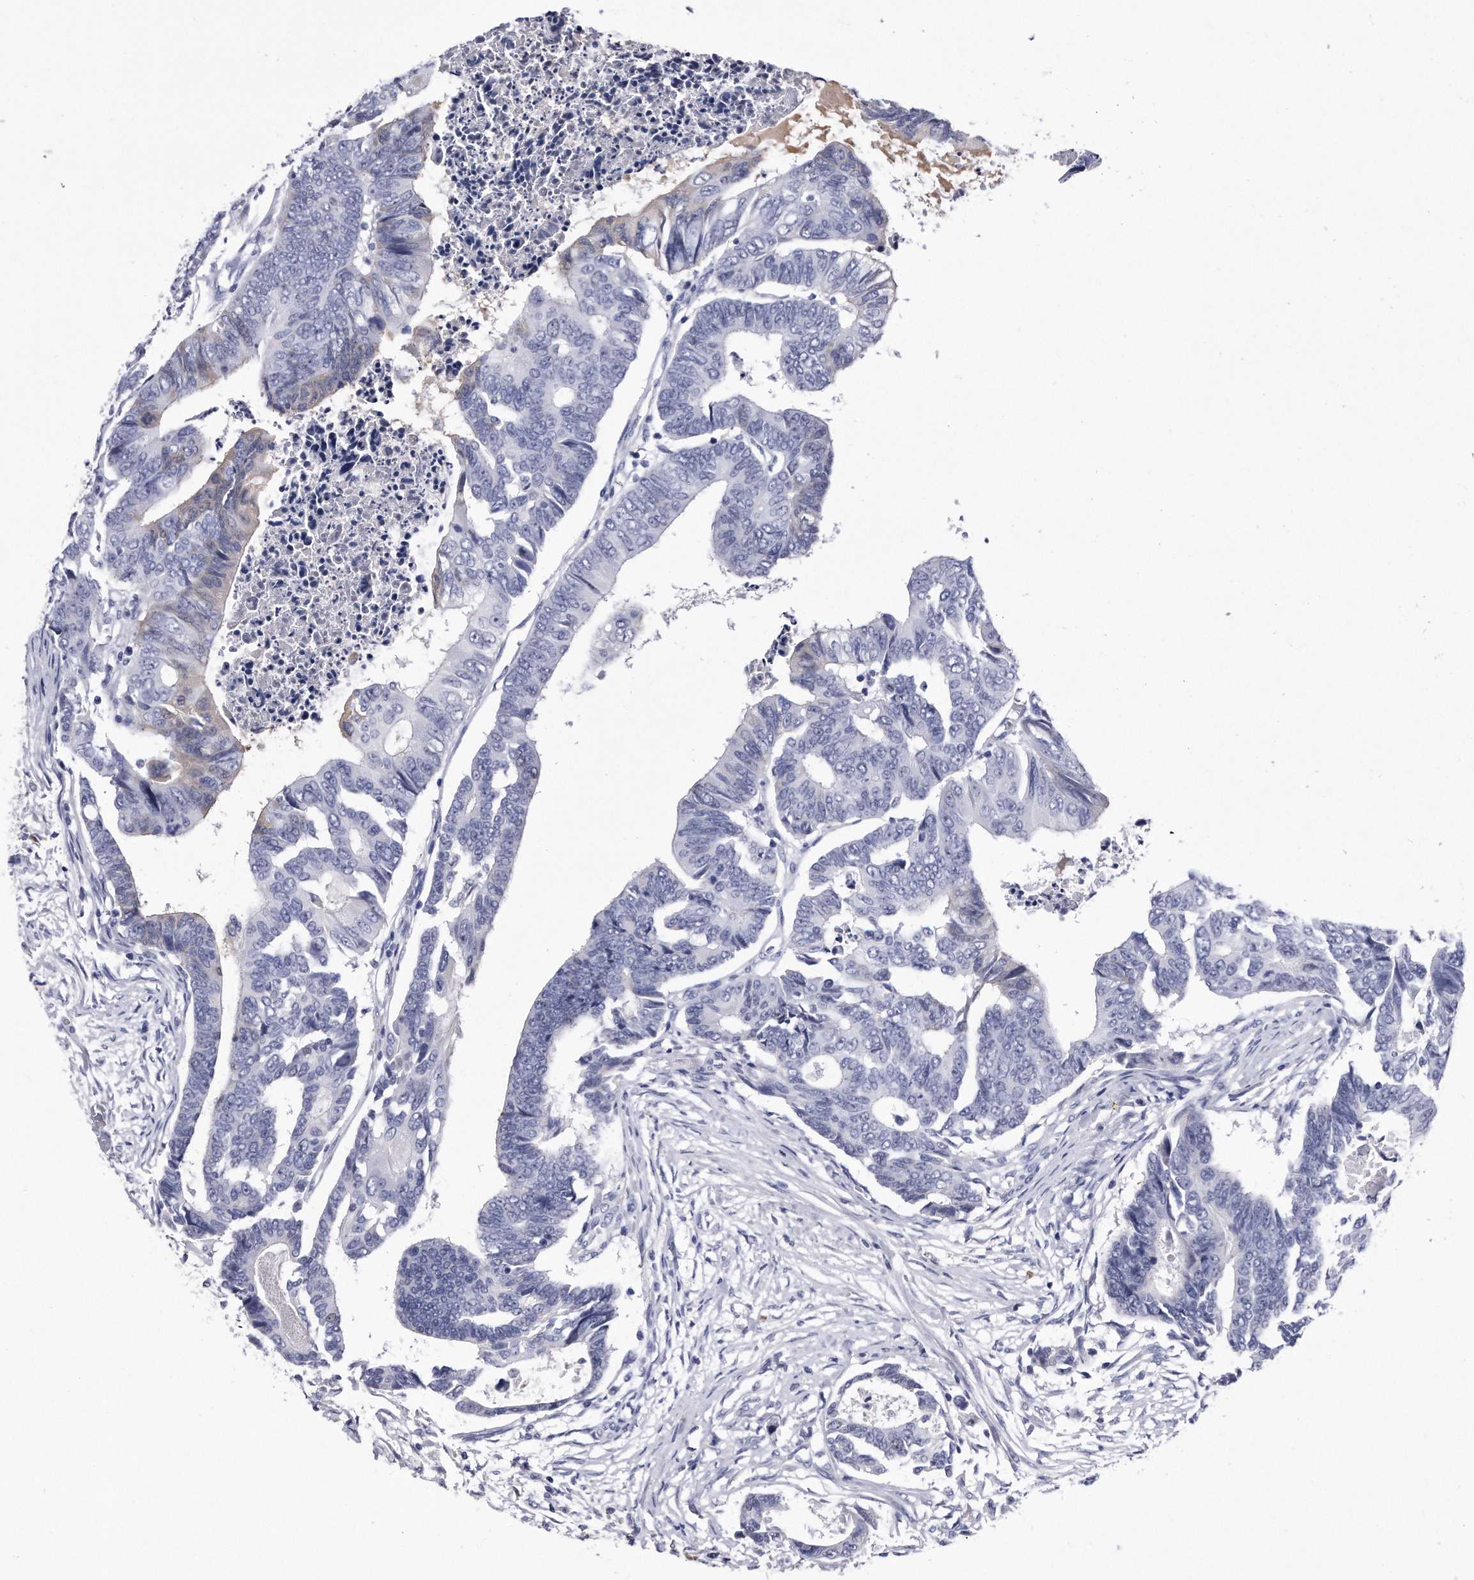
{"staining": {"intensity": "negative", "quantity": "none", "location": "none"}, "tissue": "colorectal cancer", "cell_type": "Tumor cells", "image_type": "cancer", "snomed": [{"axis": "morphology", "description": "Adenocarcinoma, NOS"}, {"axis": "topography", "description": "Rectum"}], "caption": "This is an immunohistochemistry (IHC) photomicrograph of human colorectal adenocarcinoma. There is no positivity in tumor cells.", "gene": "KCTD8", "patient": {"sex": "female", "age": 65}}